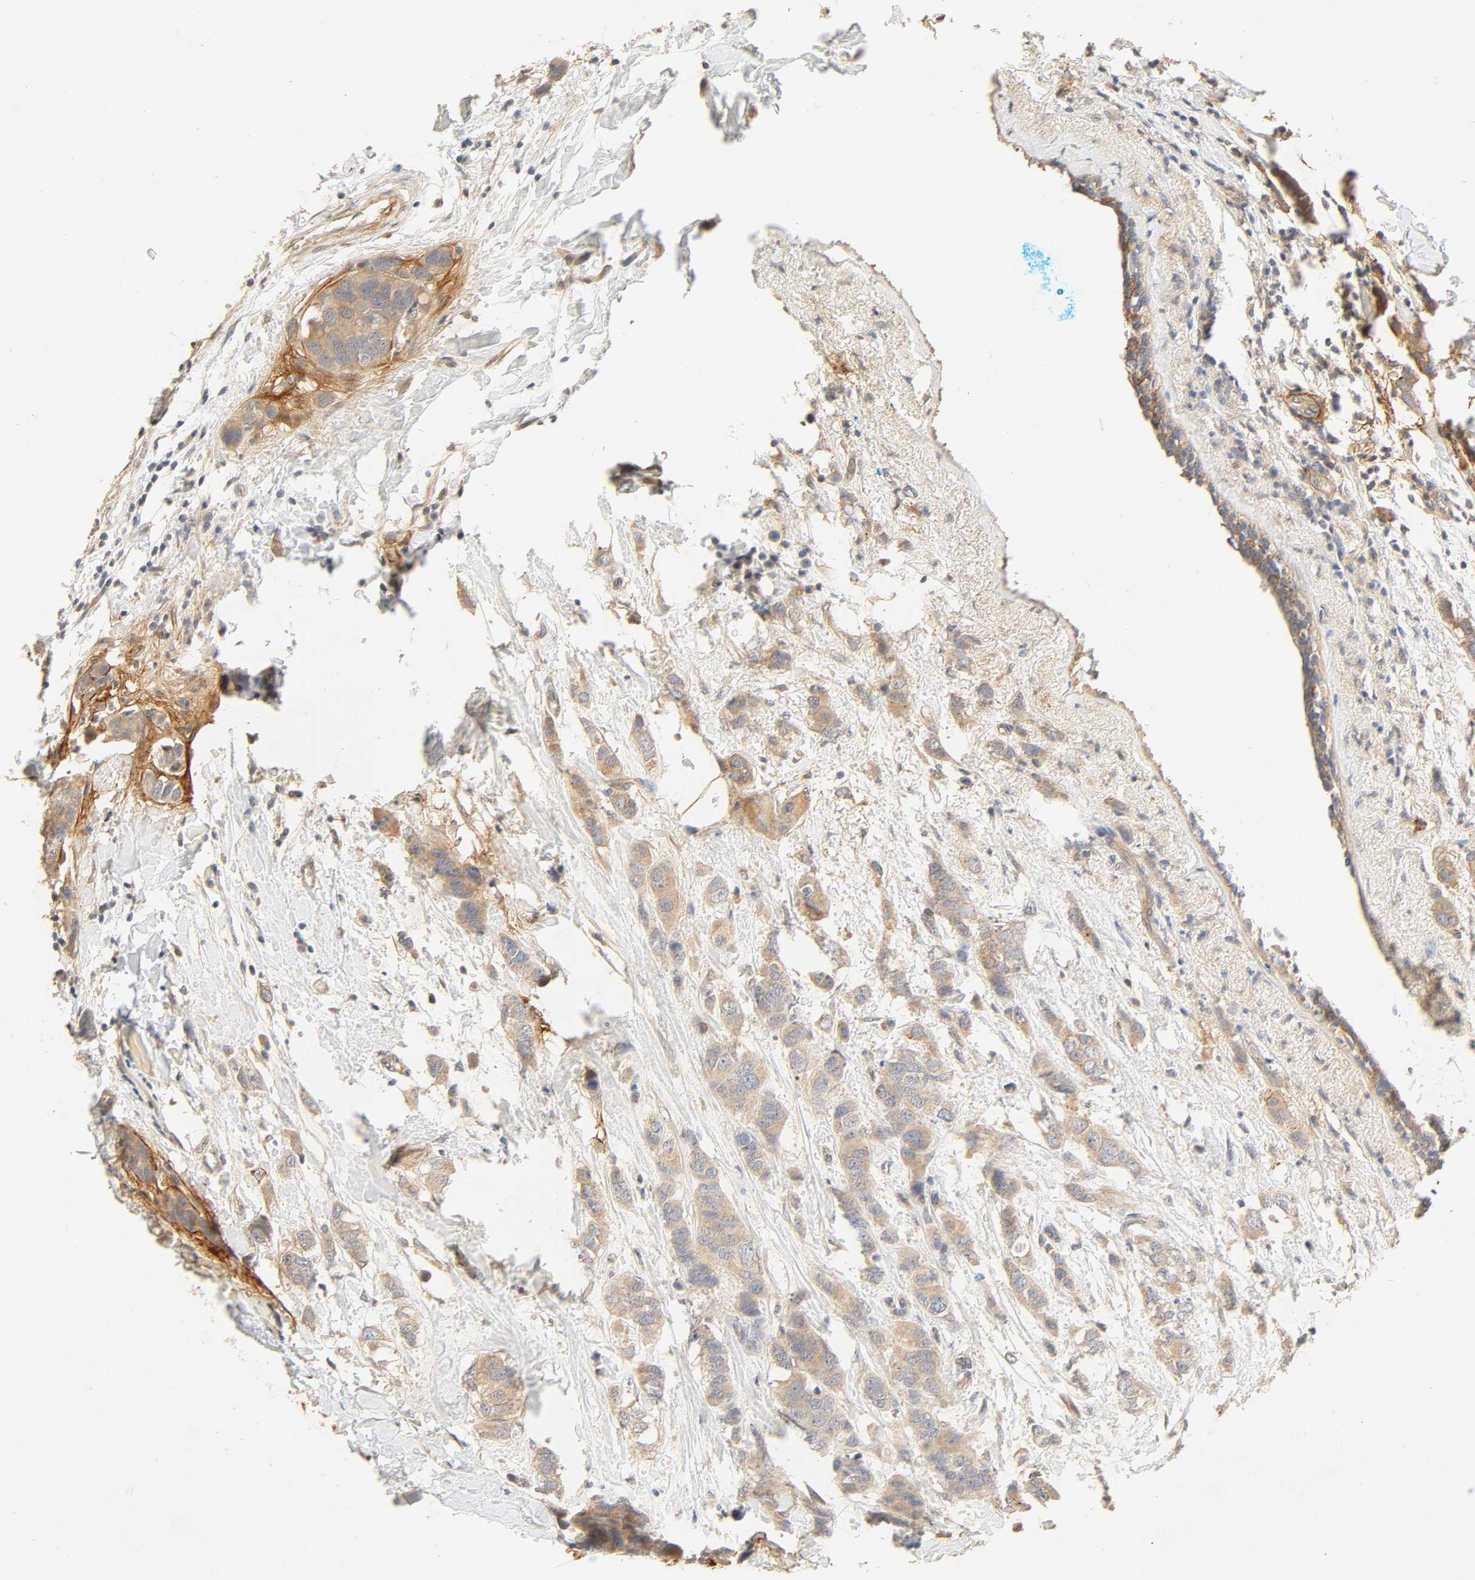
{"staining": {"intensity": "moderate", "quantity": ">75%", "location": "cytoplasmic/membranous"}, "tissue": "breast cancer", "cell_type": "Tumor cells", "image_type": "cancer", "snomed": [{"axis": "morphology", "description": "Normal tissue, NOS"}, {"axis": "morphology", "description": "Duct carcinoma"}, {"axis": "topography", "description": "Breast"}], "caption": "Protein staining shows moderate cytoplasmic/membranous staining in approximately >75% of tumor cells in breast infiltrating ductal carcinoma.", "gene": "CACNA1G", "patient": {"sex": "female", "age": 50}}